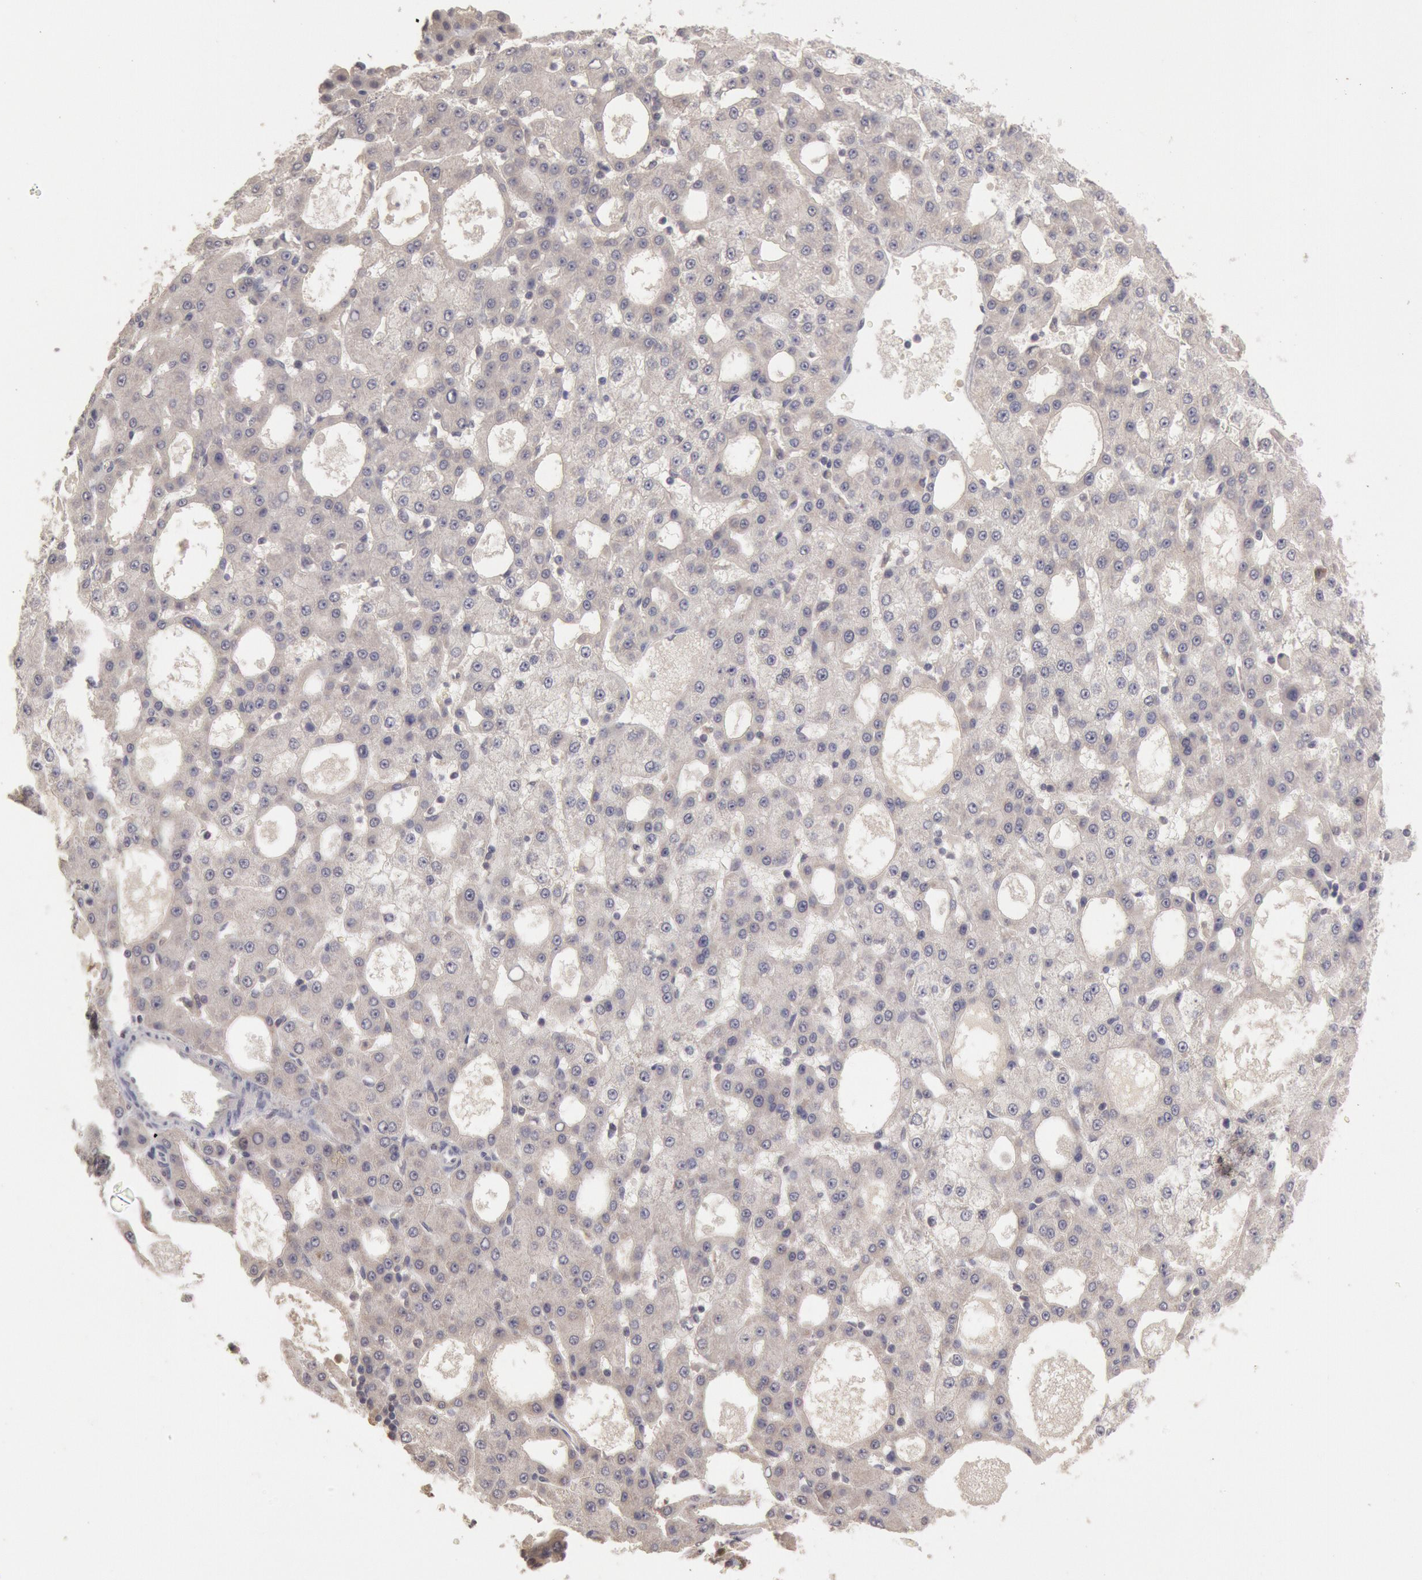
{"staining": {"intensity": "negative", "quantity": "none", "location": "none"}, "tissue": "liver cancer", "cell_type": "Tumor cells", "image_type": "cancer", "snomed": [{"axis": "morphology", "description": "Carcinoma, Hepatocellular, NOS"}, {"axis": "topography", "description": "Liver"}], "caption": "An immunohistochemistry photomicrograph of liver hepatocellular carcinoma is shown. There is no staining in tumor cells of liver hepatocellular carcinoma.", "gene": "ZFP36L1", "patient": {"sex": "male", "age": 47}}